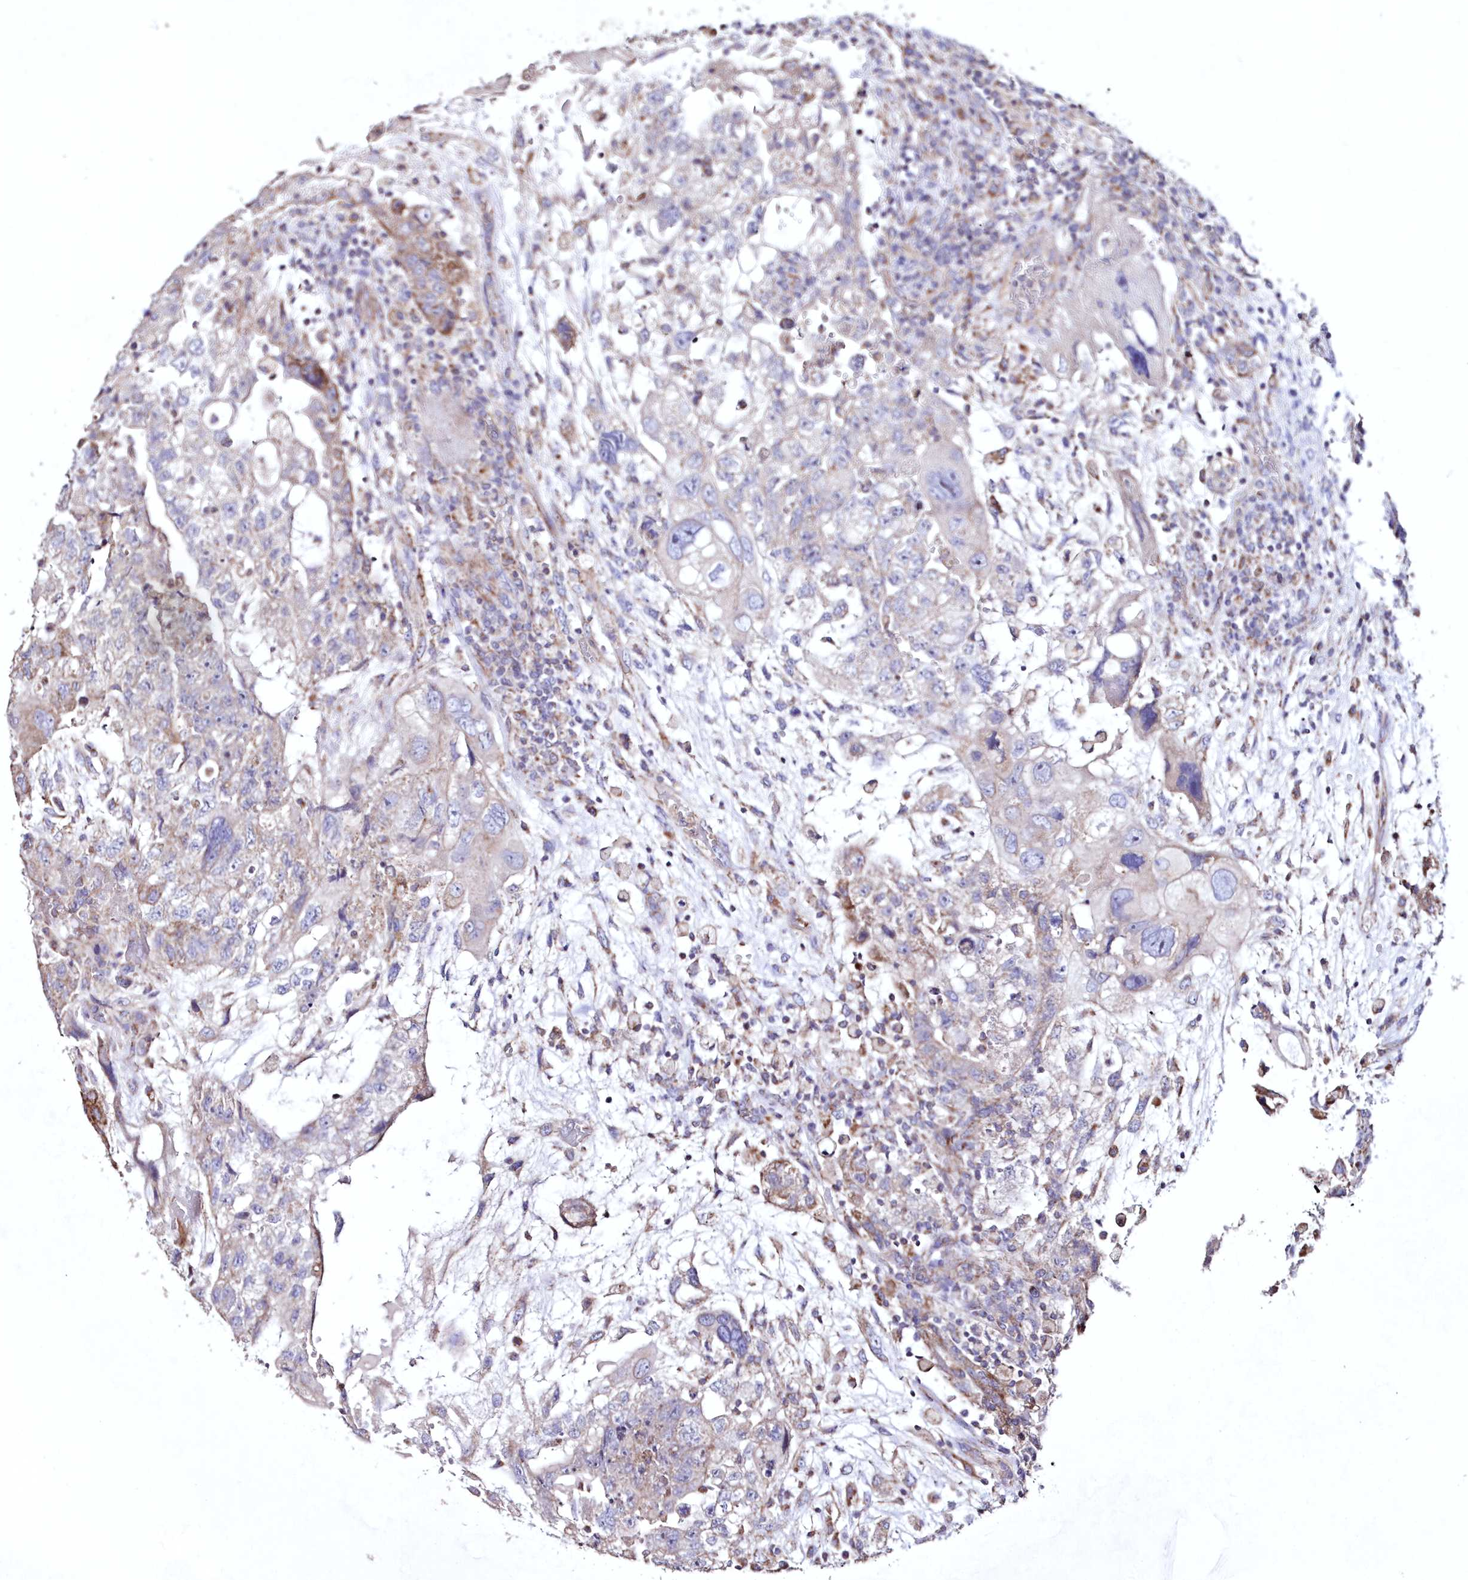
{"staining": {"intensity": "negative", "quantity": "none", "location": "none"}, "tissue": "testis cancer", "cell_type": "Tumor cells", "image_type": "cancer", "snomed": [{"axis": "morphology", "description": "Carcinoma, Embryonal, NOS"}, {"axis": "topography", "description": "Testis"}], "caption": "IHC micrograph of human testis embryonal carcinoma stained for a protein (brown), which reveals no expression in tumor cells.", "gene": "HADHB", "patient": {"sex": "male", "age": 36}}